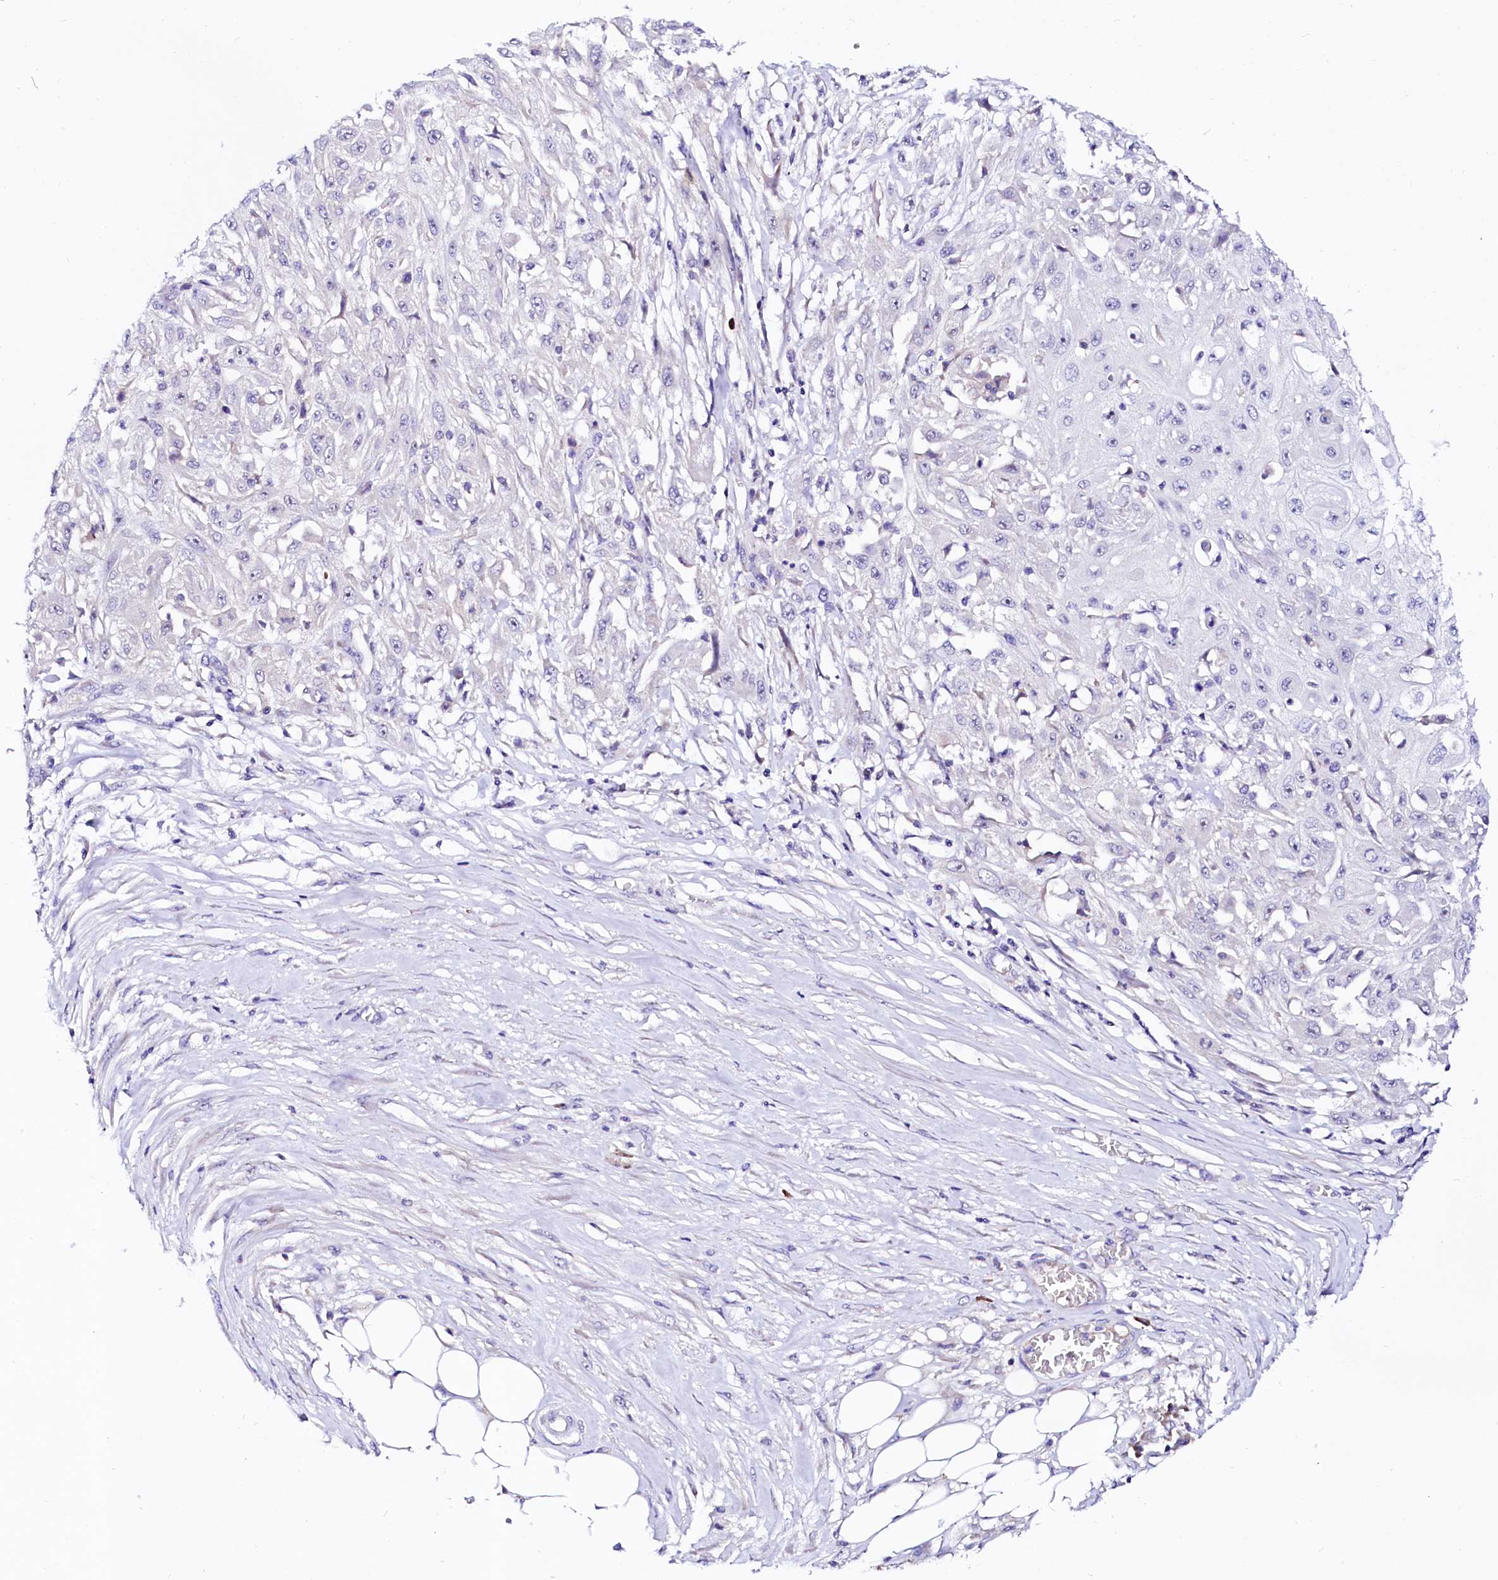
{"staining": {"intensity": "negative", "quantity": "none", "location": "none"}, "tissue": "skin cancer", "cell_type": "Tumor cells", "image_type": "cancer", "snomed": [{"axis": "morphology", "description": "Squamous cell carcinoma, NOS"}, {"axis": "morphology", "description": "Squamous cell carcinoma, metastatic, NOS"}, {"axis": "topography", "description": "Skin"}, {"axis": "topography", "description": "Lymph node"}], "caption": "IHC micrograph of neoplastic tissue: human metastatic squamous cell carcinoma (skin) stained with DAB (3,3'-diaminobenzidine) demonstrates no significant protein expression in tumor cells.", "gene": "BTBD16", "patient": {"sex": "male", "age": 75}}